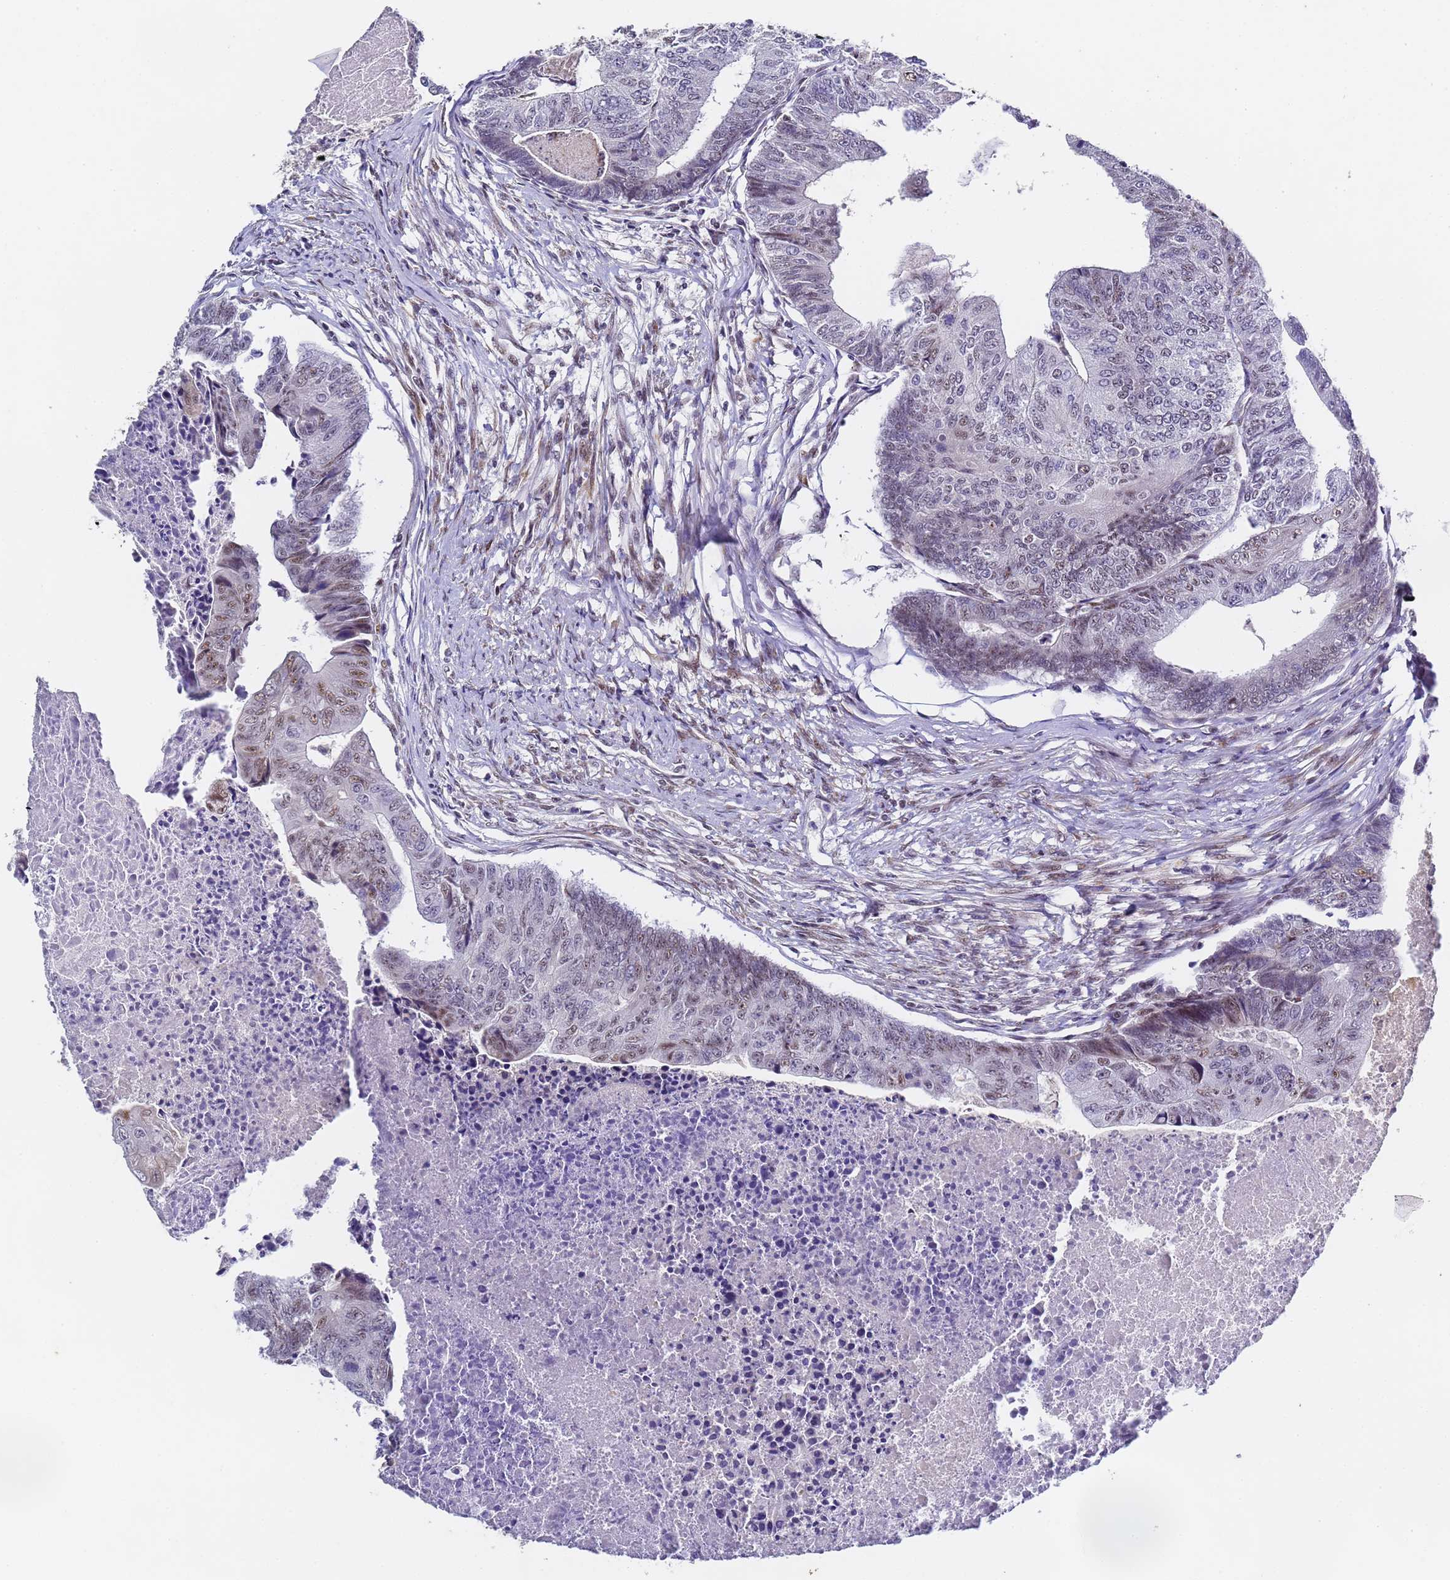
{"staining": {"intensity": "weak", "quantity": "25%-75%", "location": "nuclear"}, "tissue": "colorectal cancer", "cell_type": "Tumor cells", "image_type": "cancer", "snomed": [{"axis": "morphology", "description": "Adenocarcinoma, NOS"}, {"axis": "topography", "description": "Colon"}], "caption": "An immunohistochemistry (IHC) histopathology image of neoplastic tissue is shown. Protein staining in brown labels weak nuclear positivity in colorectal adenocarcinoma within tumor cells. (IHC, brightfield microscopy, high magnification).", "gene": "FNBP4", "patient": {"sex": "female", "age": 67}}